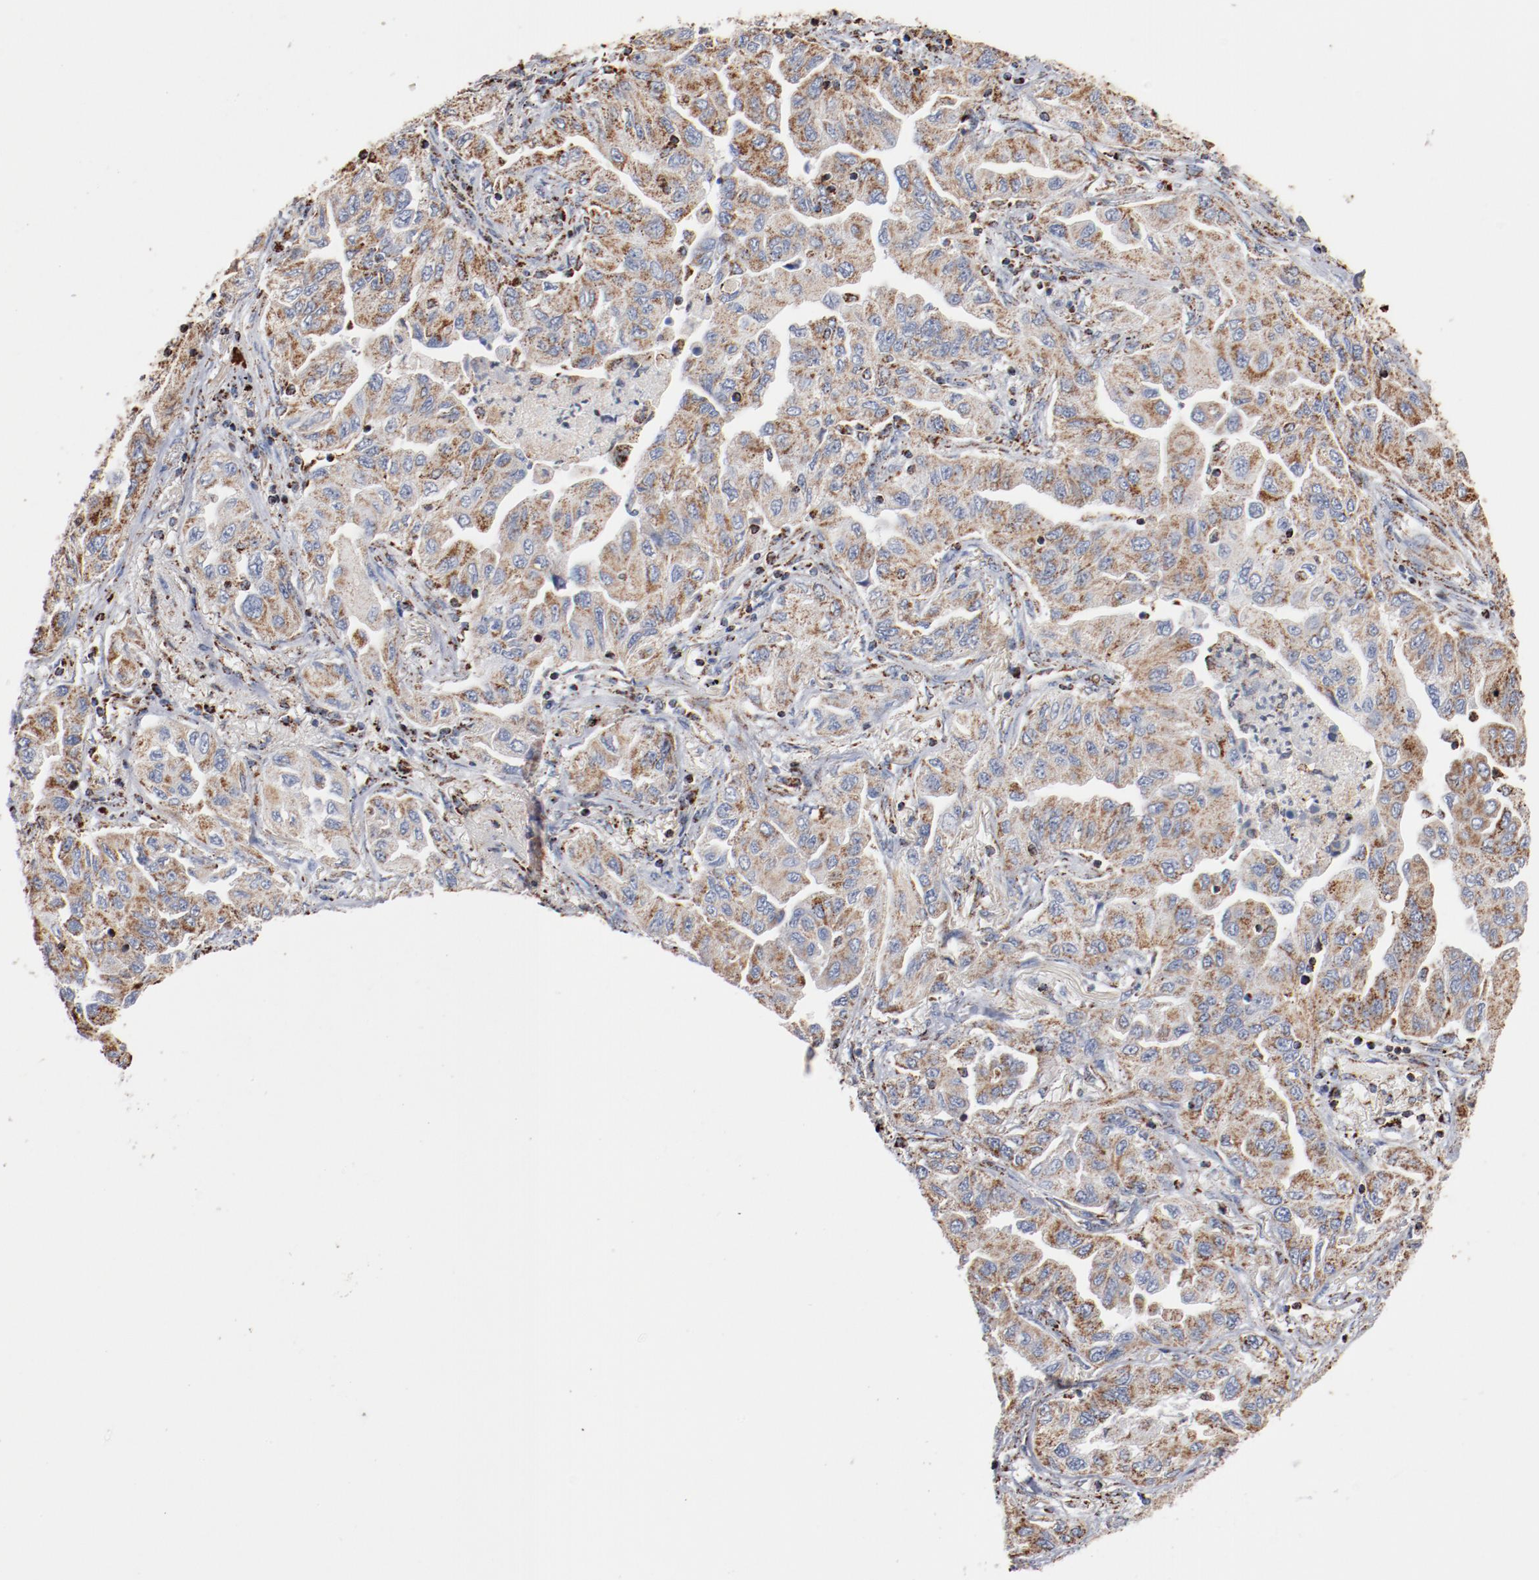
{"staining": {"intensity": "moderate", "quantity": ">75%", "location": "cytoplasmic/membranous"}, "tissue": "lung cancer", "cell_type": "Tumor cells", "image_type": "cancer", "snomed": [{"axis": "morphology", "description": "Adenocarcinoma, NOS"}, {"axis": "topography", "description": "Lung"}], "caption": "Adenocarcinoma (lung) was stained to show a protein in brown. There is medium levels of moderate cytoplasmic/membranous positivity in about >75% of tumor cells.", "gene": "NDUFS4", "patient": {"sex": "female", "age": 65}}